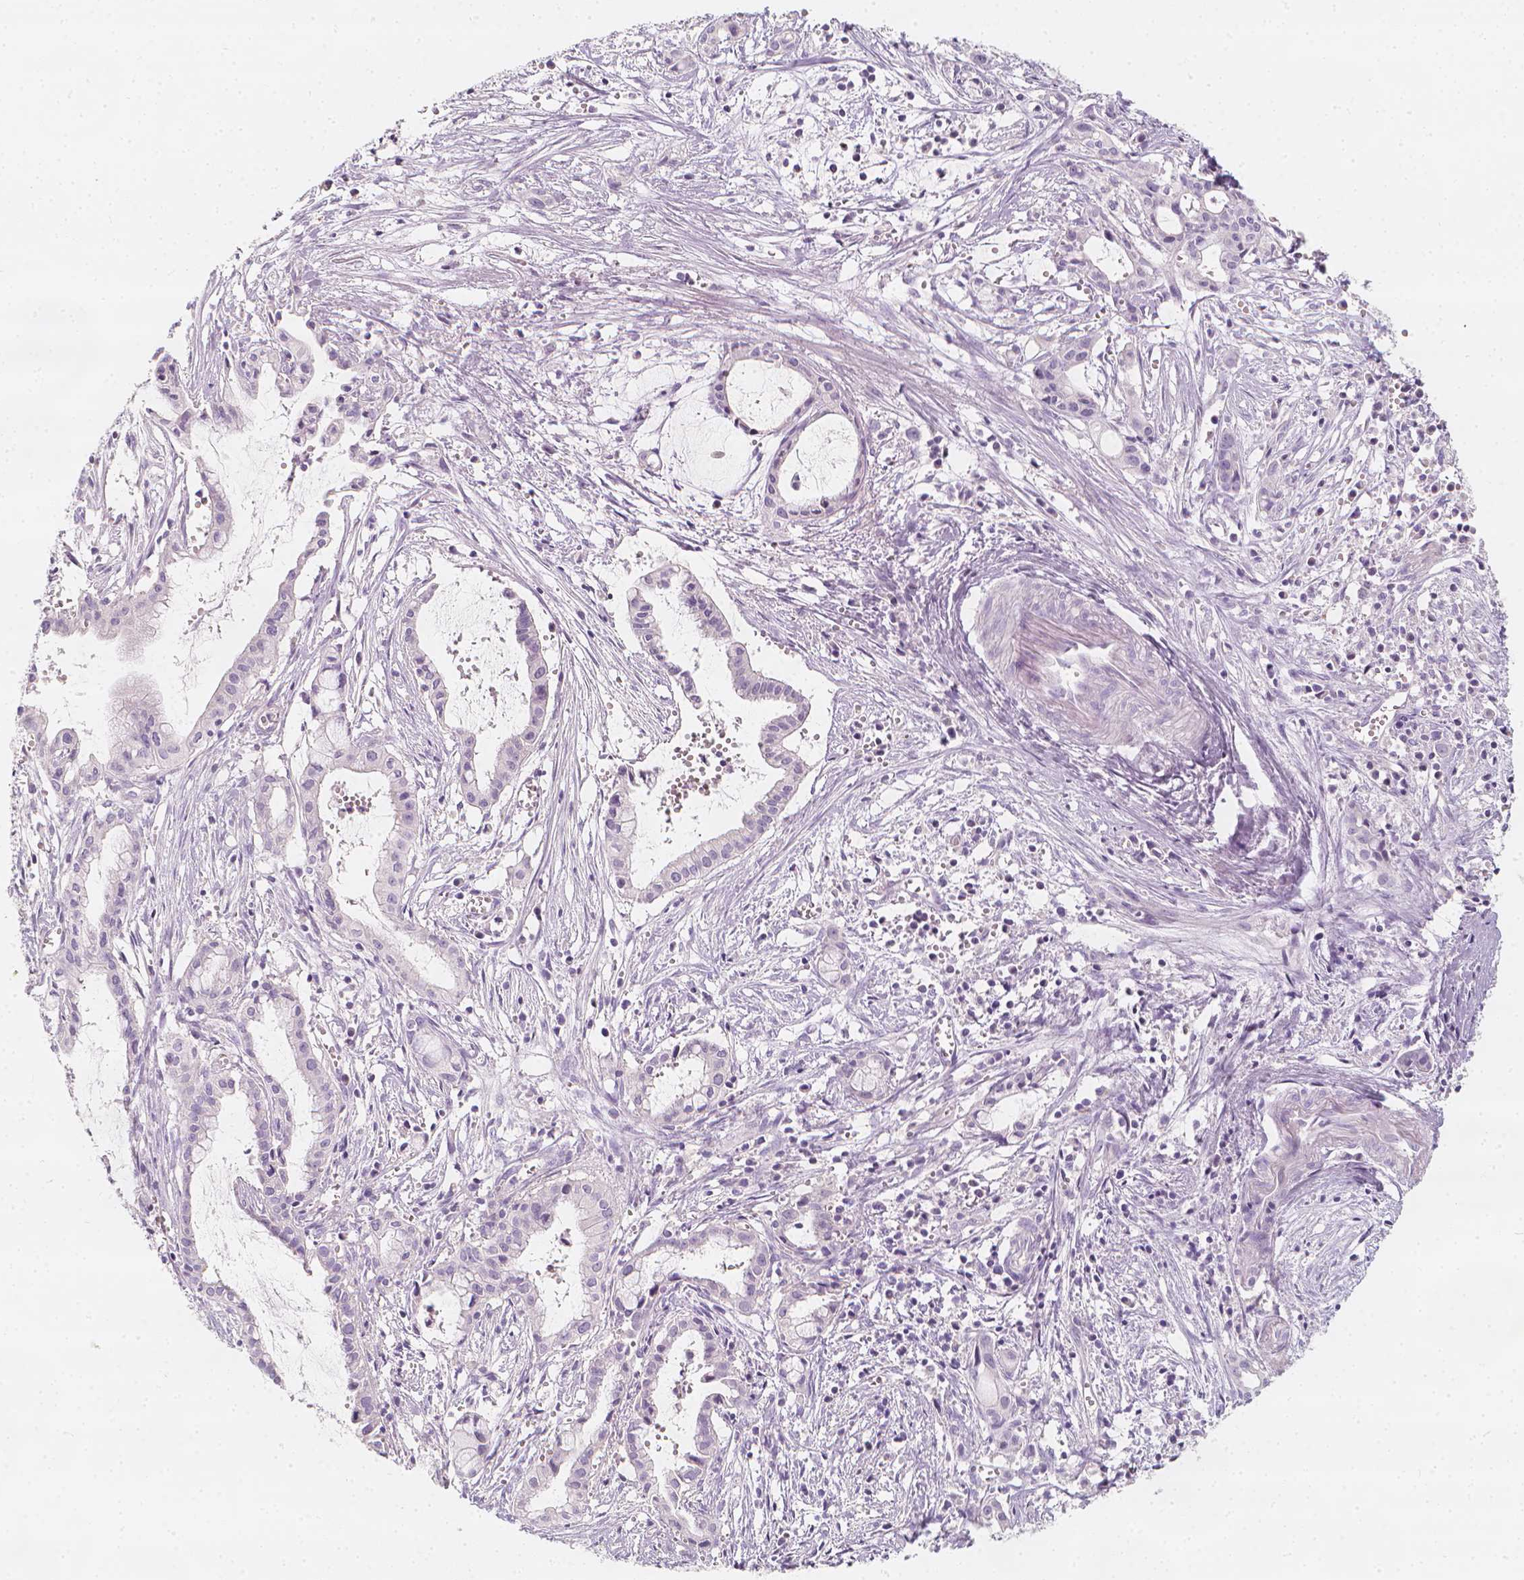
{"staining": {"intensity": "negative", "quantity": "none", "location": "none"}, "tissue": "pancreatic cancer", "cell_type": "Tumor cells", "image_type": "cancer", "snomed": [{"axis": "morphology", "description": "Adenocarcinoma, NOS"}, {"axis": "topography", "description": "Pancreas"}], "caption": "Immunohistochemical staining of pancreatic cancer (adenocarcinoma) exhibits no significant positivity in tumor cells.", "gene": "RBFOX1", "patient": {"sex": "male", "age": 48}}